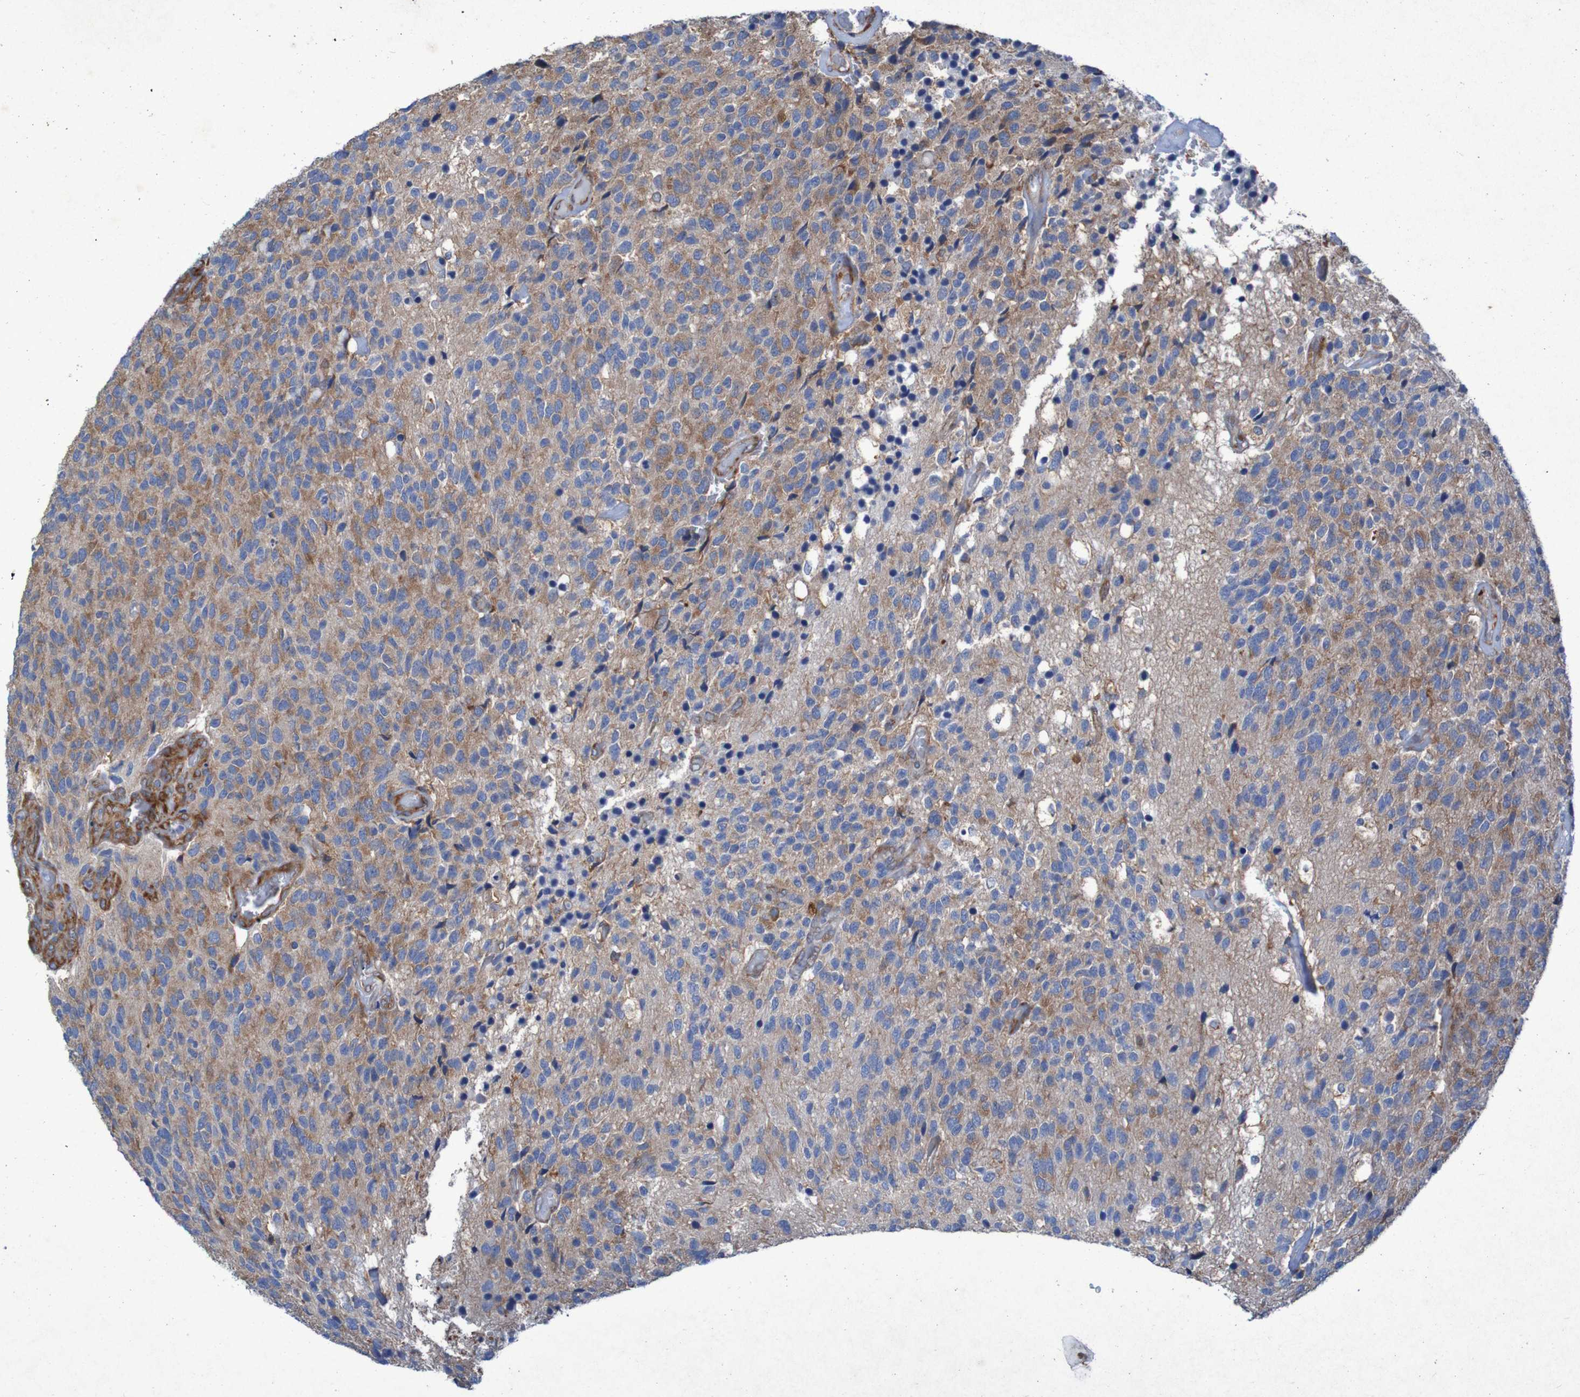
{"staining": {"intensity": "moderate", "quantity": ">75%", "location": "cytoplasmic/membranous"}, "tissue": "glioma", "cell_type": "Tumor cells", "image_type": "cancer", "snomed": [{"axis": "morphology", "description": "Glioma, malignant, High grade"}, {"axis": "topography", "description": "pancreas cauda"}], "caption": "Immunohistochemistry (DAB) staining of human malignant glioma (high-grade) exhibits moderate cytoplasmic/membranous protein positivity in approximately >75% of tumor cells.", "gene": "RPL10", "patient": {"sex": "male", "age": 60}}